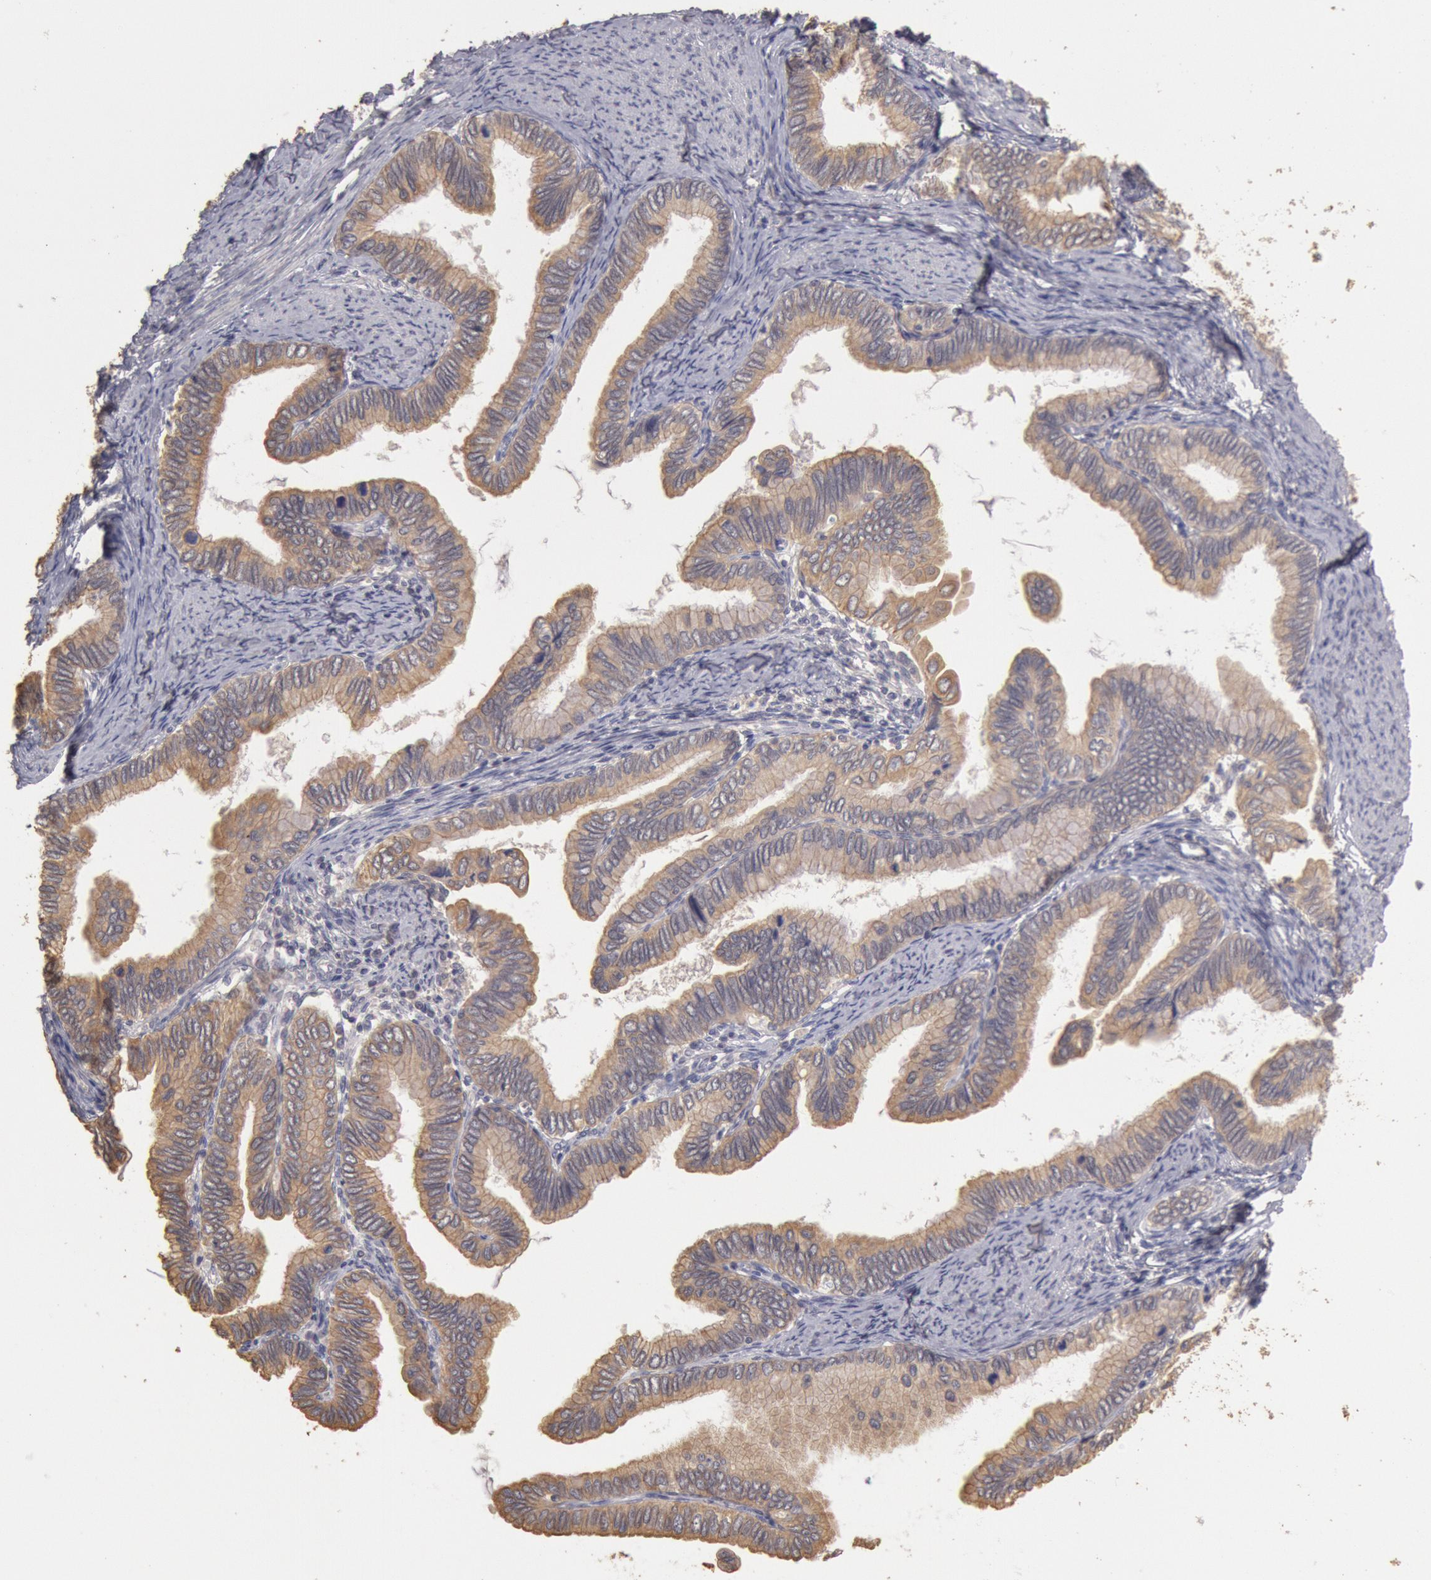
{"staining": {"intensity": "moderate", "quantity": ">75%", "location": "cytoplasmic/membranous"}, "tissue": "cervical cancer", "cell_type": "Tumor cells", "image_type": "cancer", "snomed": [{"axis": "morphology", "description": "Adenocarcinoma, NOS"}, {"axis": "topography", "description": "Cervix"}], "caption": "High-power microscopy captured an IHC micrograph of cervical adenocarcinoma, revealing moderate cytoplasmic/membranous positivity in approximately >75% of tumor cells. Immunohistochemistry stains the protein in brown and the nuclei are stained blue.", "gene": "ZFP36L1", "patient": {"sex": "female", "age": 49}}